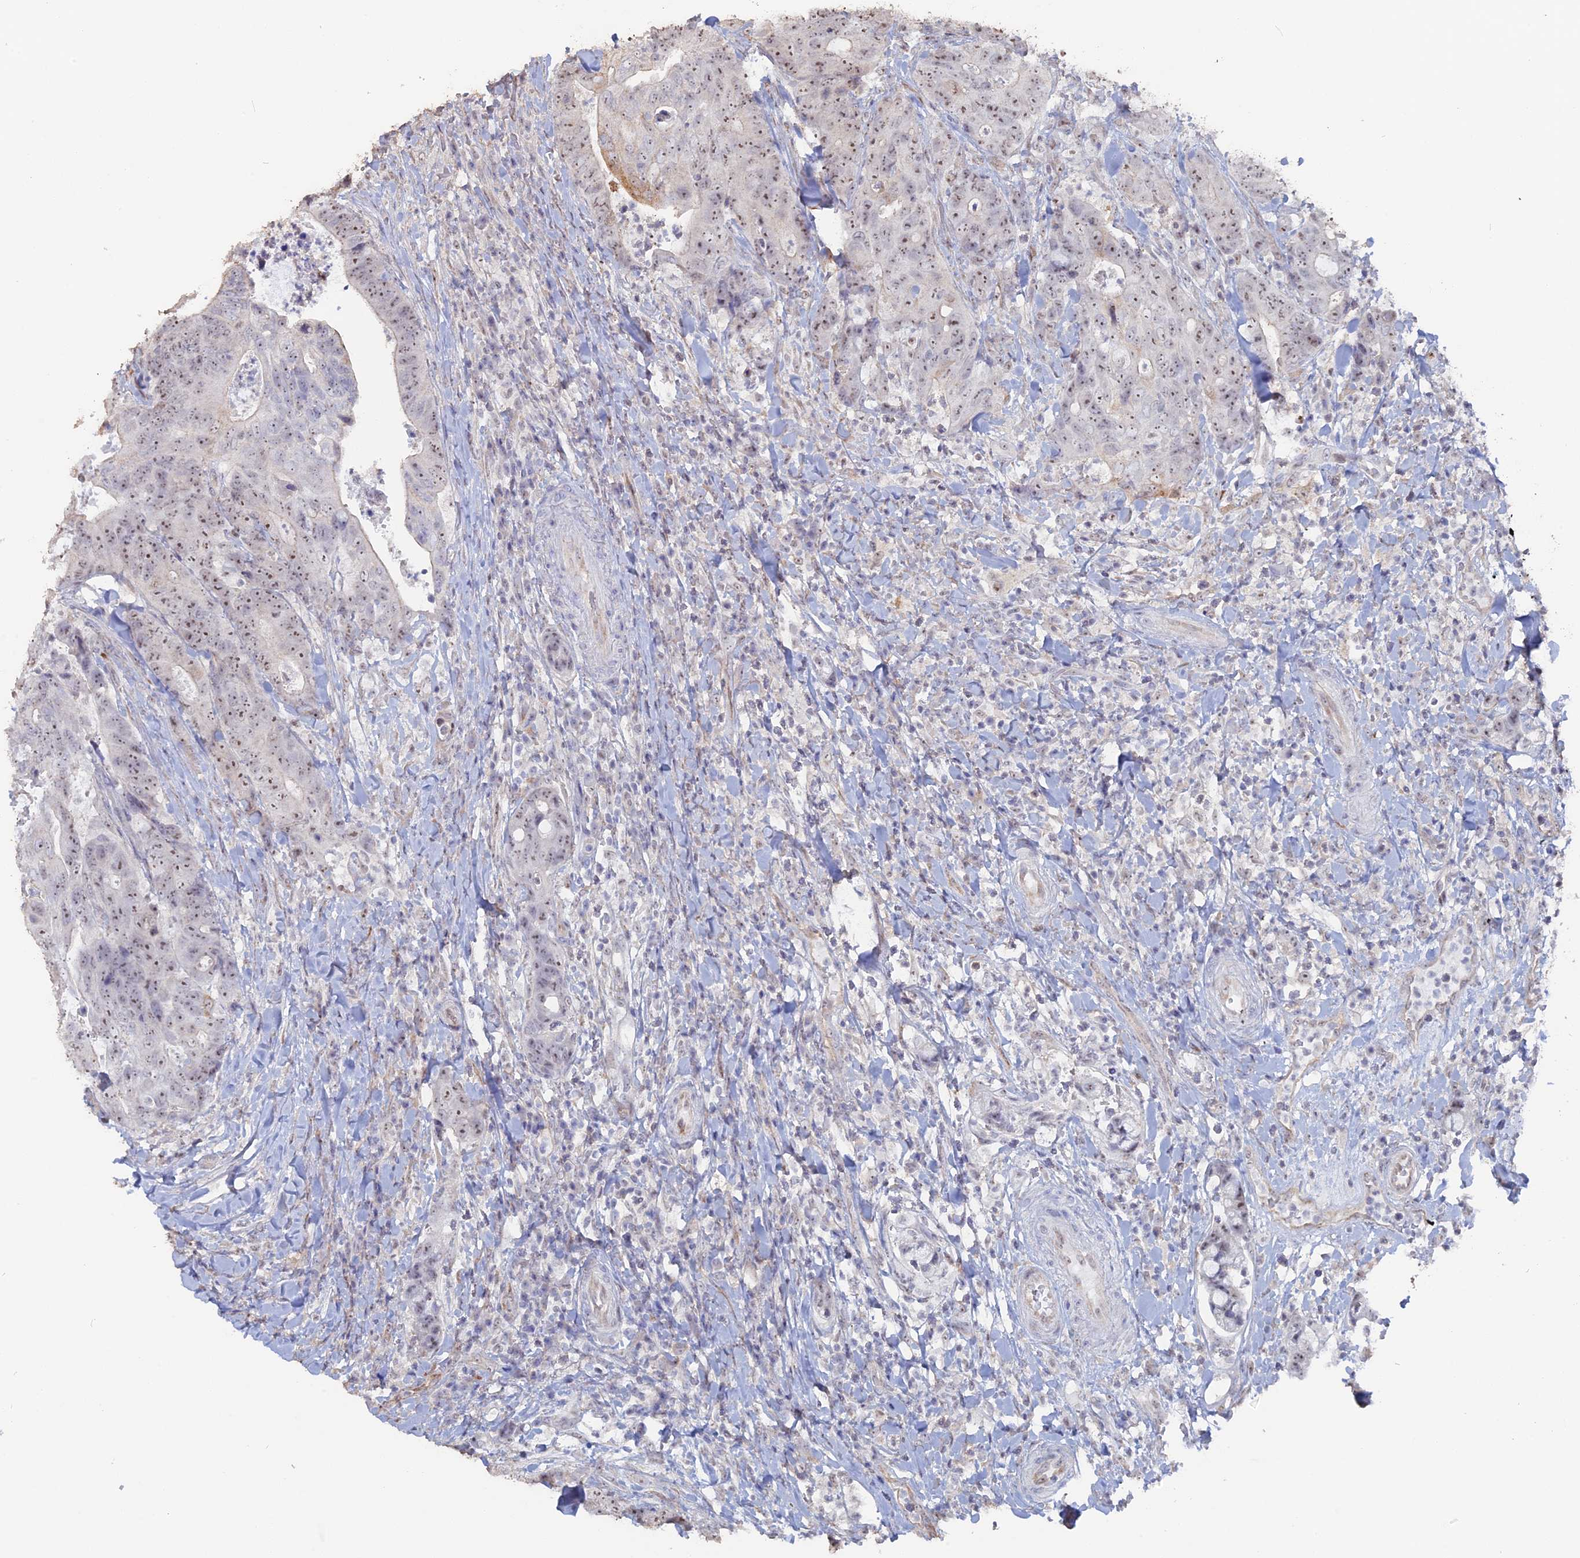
{"staining": {"intensity": "weak", "quantity": ">75%", "location": "nuclear"}, "tissue": "colorectal cancer", "cell_type": "Tumor cells", "image_type": "cancer", "snomed": [{"axis": "morphology", "description": "Adenocarcinoma, NOS"}, {"axis": "topography", "description": "Colon"}], "caption": "An image of human adenocarcinoma (colorectal) stained for a protein displays weak nuclear brown staining in tumor cells. (DAB (3,3'-diaminobenzidine) IHC, brown staining for protein, blue staining for nuclei).", "gene": "SEMG2", "patient": {"sex": "female", "age": 82}}